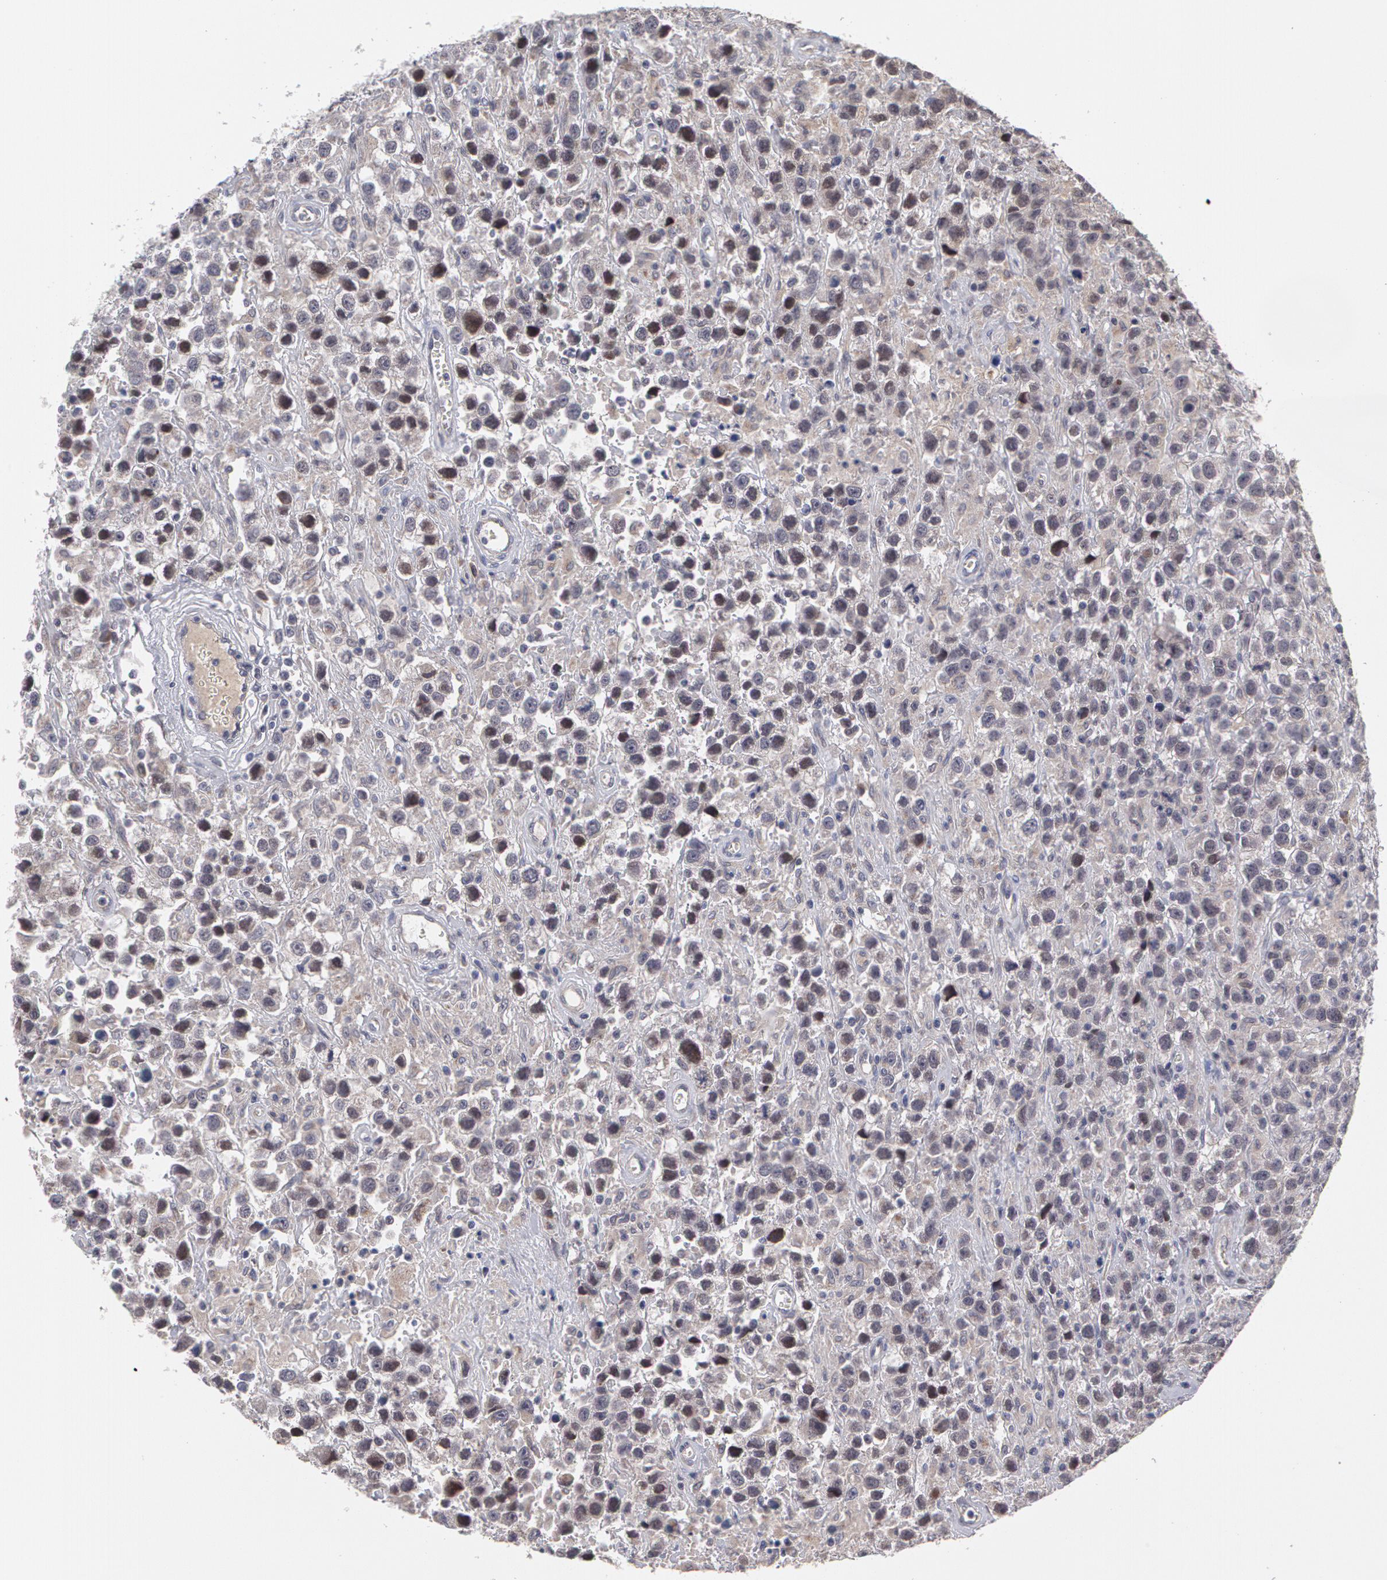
{"staining": {"intensity": "moderate", "quantity": "<25%", "location": "nuclear"}, "tissue": "testis cancer", "cell_type": "Tumor cells", "image_type": "cancer", "snomed": [{"axis": "morphology", "description": "Seminoma, NOS"}, {"axis": "topography", "description": "Testis"}], "caption": "Protein staining shows moderate nuclear expression in about <25% of tumor cells in seminoma (testis). (DAB (3,3'-diaminobenzidine) IHC, brown staining for protein, blue staining for nuclei).", "gene": "STX5", "patient": {"sex": "male", "age": 43}}